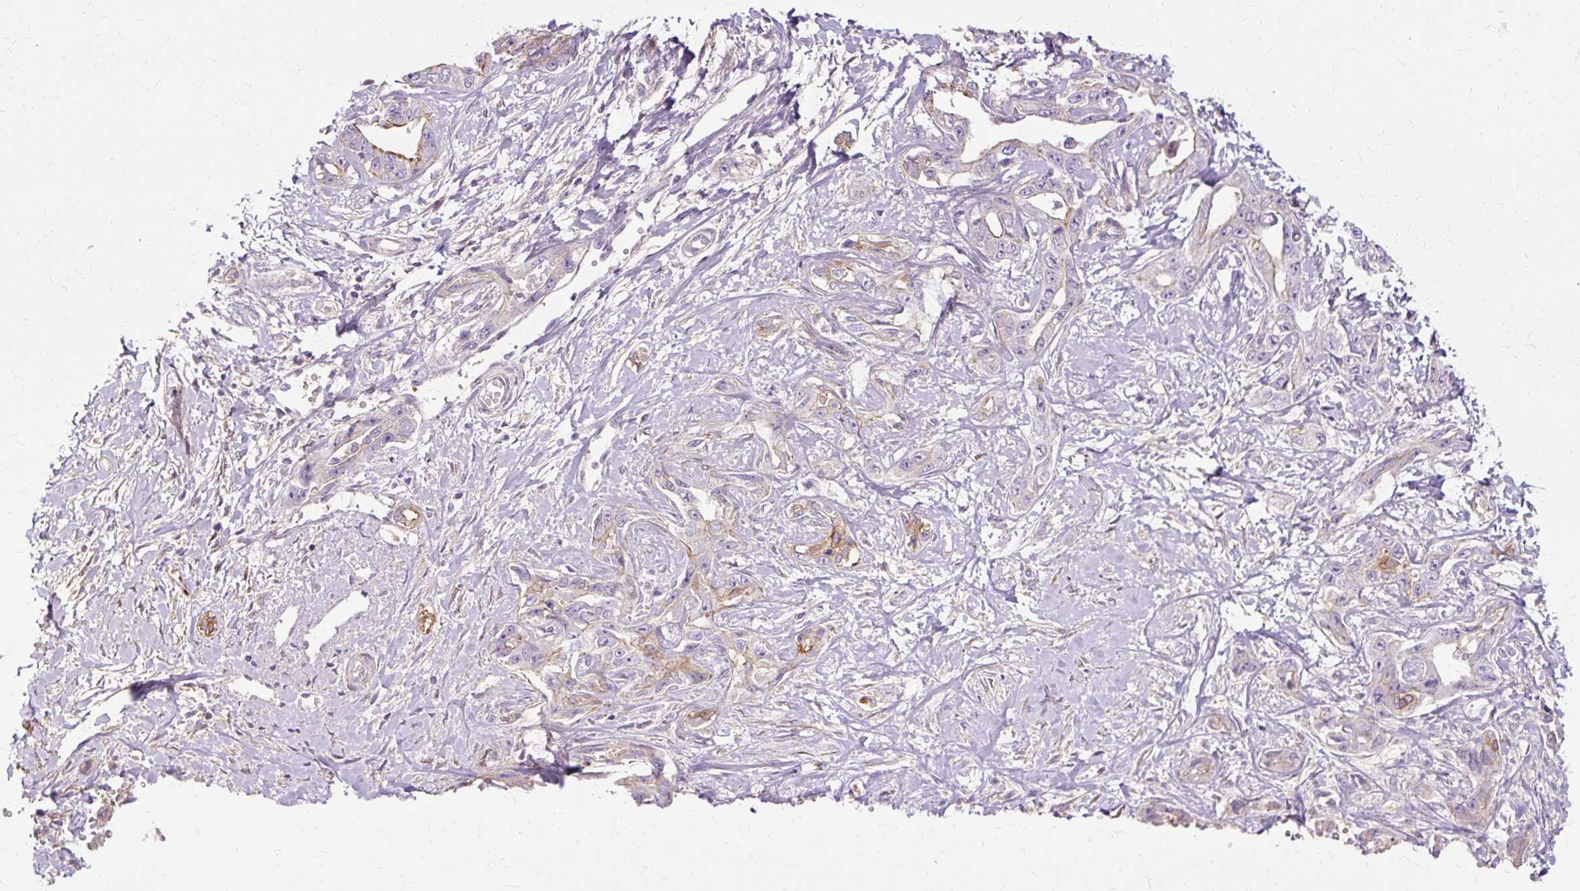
{"staining": {"intensity": "negative", "quantity": "none", "location": "none"}, "tissue": "liver cancer", "cell_type": "Tumor cells", "image_type": "cancer", "snomed": [{"axis": "morphology", "description": "Cholangiocarcinoma"}, {"axis": "topography", "description": "Liver"}], "caption": "Histopathology image shows no protein staining in tumor cells of cholangiocarcinoma (liver) tissue.", "gene": "TSPAN8", "patient": {"sex": "male", "age": 59}}